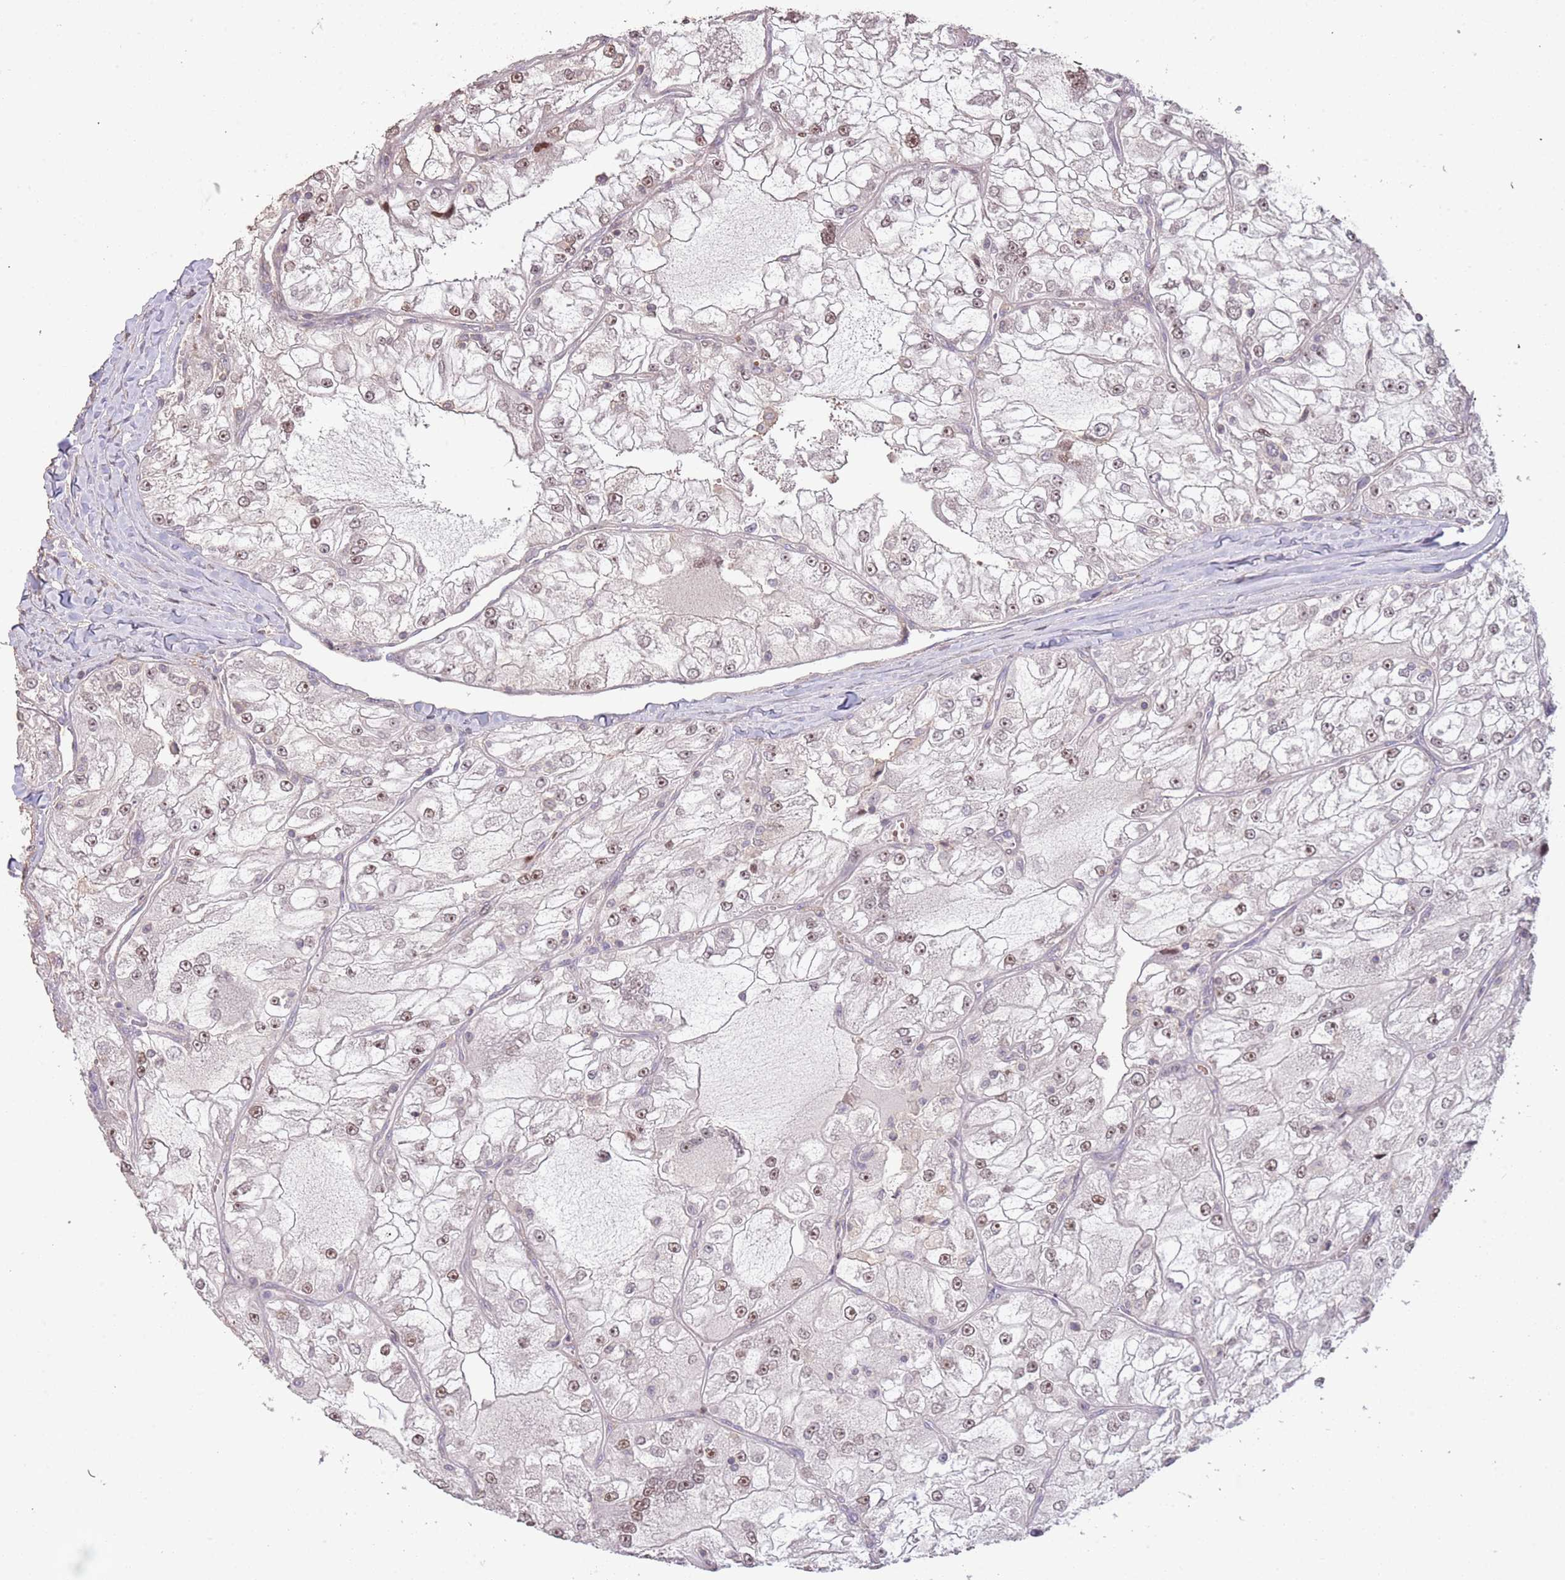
{"staining": {"intensity": "moderate", "quantity": ">75%", "location": "nuclear"}, "tissue": "renal cancer", "cell_type": "Tumor cells", "image_type": "cancer", "snomed": [{"axis": "morphology", "description": "Adenocarcinoma, NOS"}, {"axis": "topography", "description": "Kidney"}], "caption": "Renal cancer stained with a brown dye demonstrates moderate nuclear positive positivity in approximately >75% of tumor cells.", "gene": "ADTRP", "patient": {"sex": "female", "age": 72}}